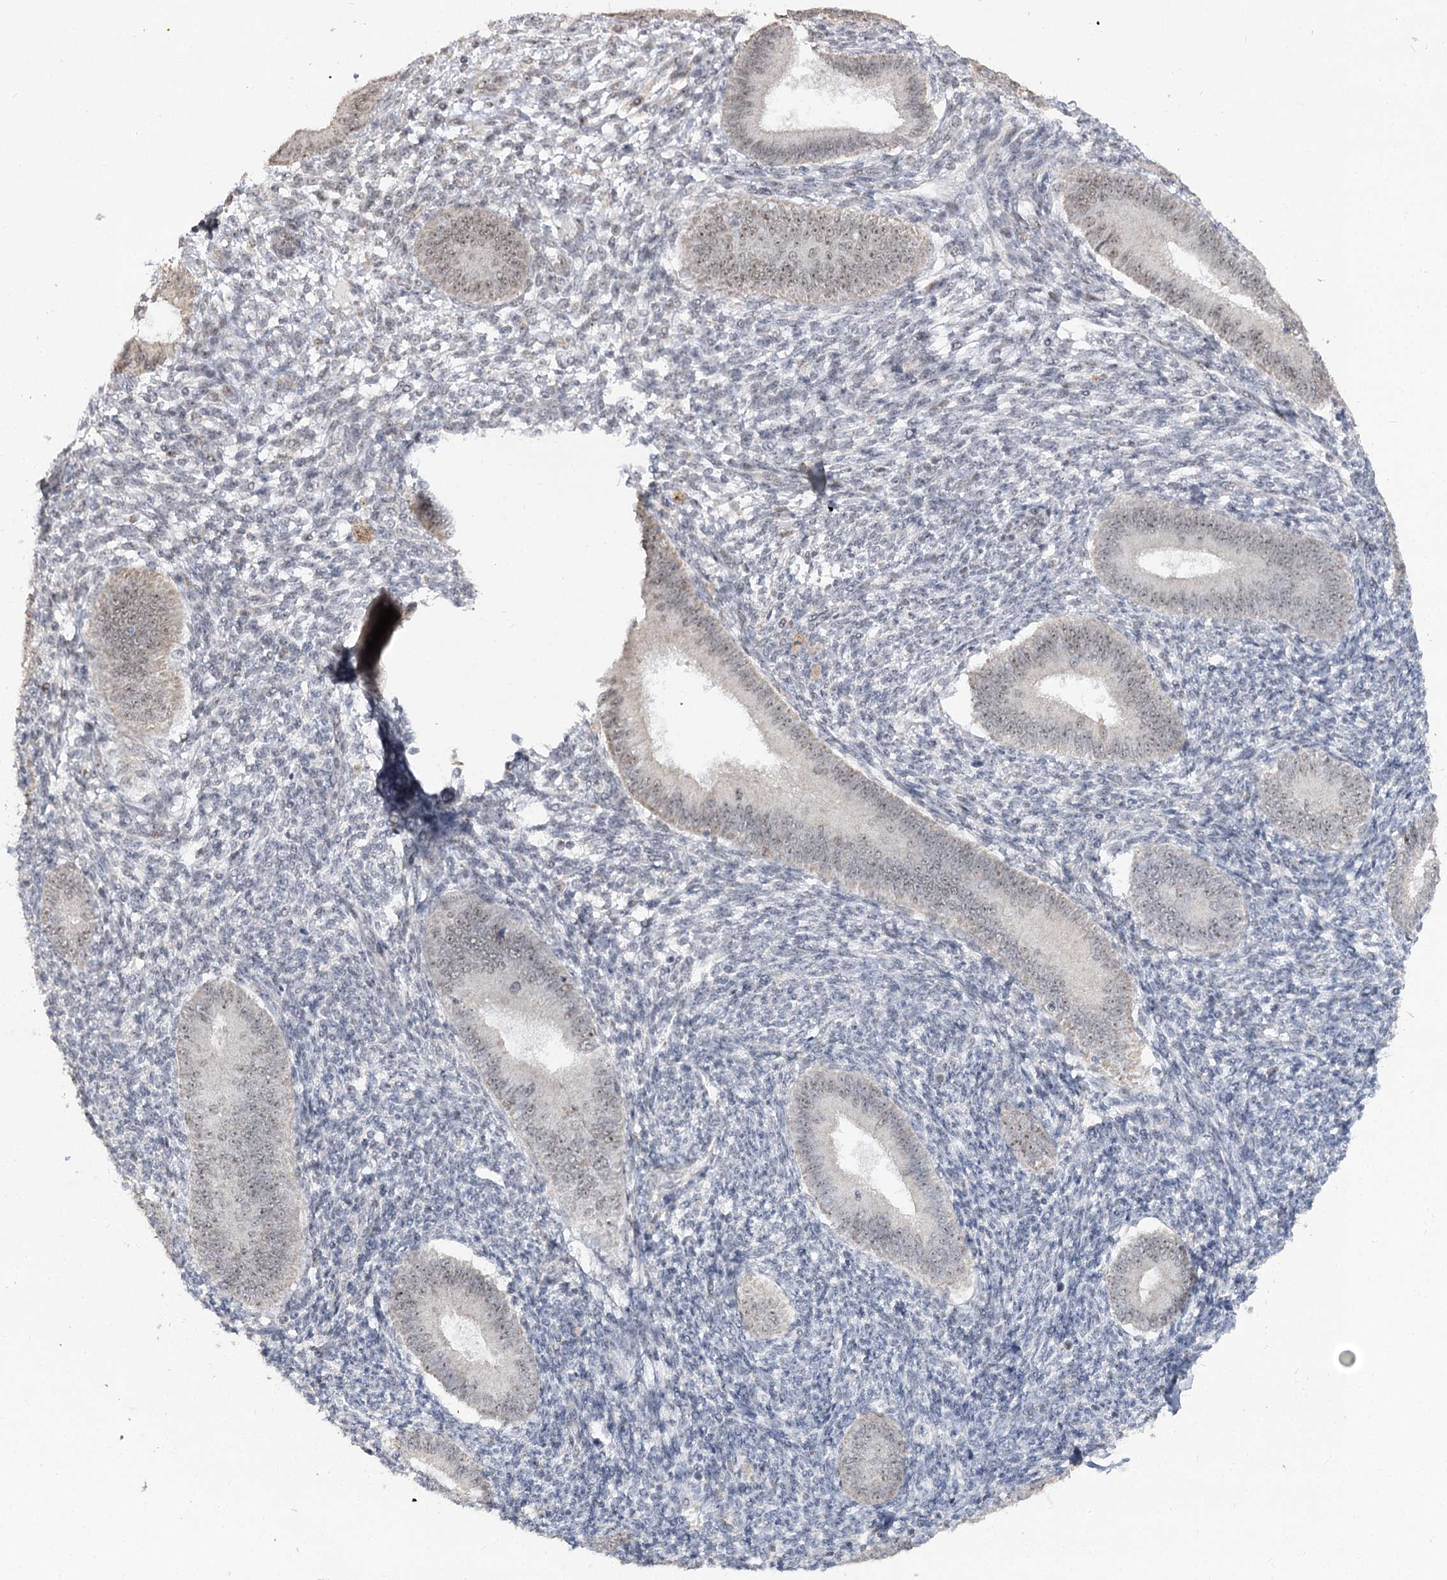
{"staining": {"intensity": "negative", "quantity": "none", "location": "none"}, "tissue": "endometrium", "cell_type": "Cells in endometrial stroma", "image_type": "normal", "snomed": [{"axis": "morphology", "description": "Normal tissue, NOS"}, {"axis": "topography", "description": "Uterus"}, {"axis": "topography", "description": "Endometrium"}], "caption": "Endometrium was stained to show a protein in brown. There is no significant positivity in cells in endometrial stroma. (Stains: DAB (3,3'-diaminobenzidine) immunohistochemistry (IHC) with hematoxylin counter stain, Microscopy: brightfield microscopy at high magnification).", "gene": "RUFY4", "patient": {"sex": "female", "age": 48}}